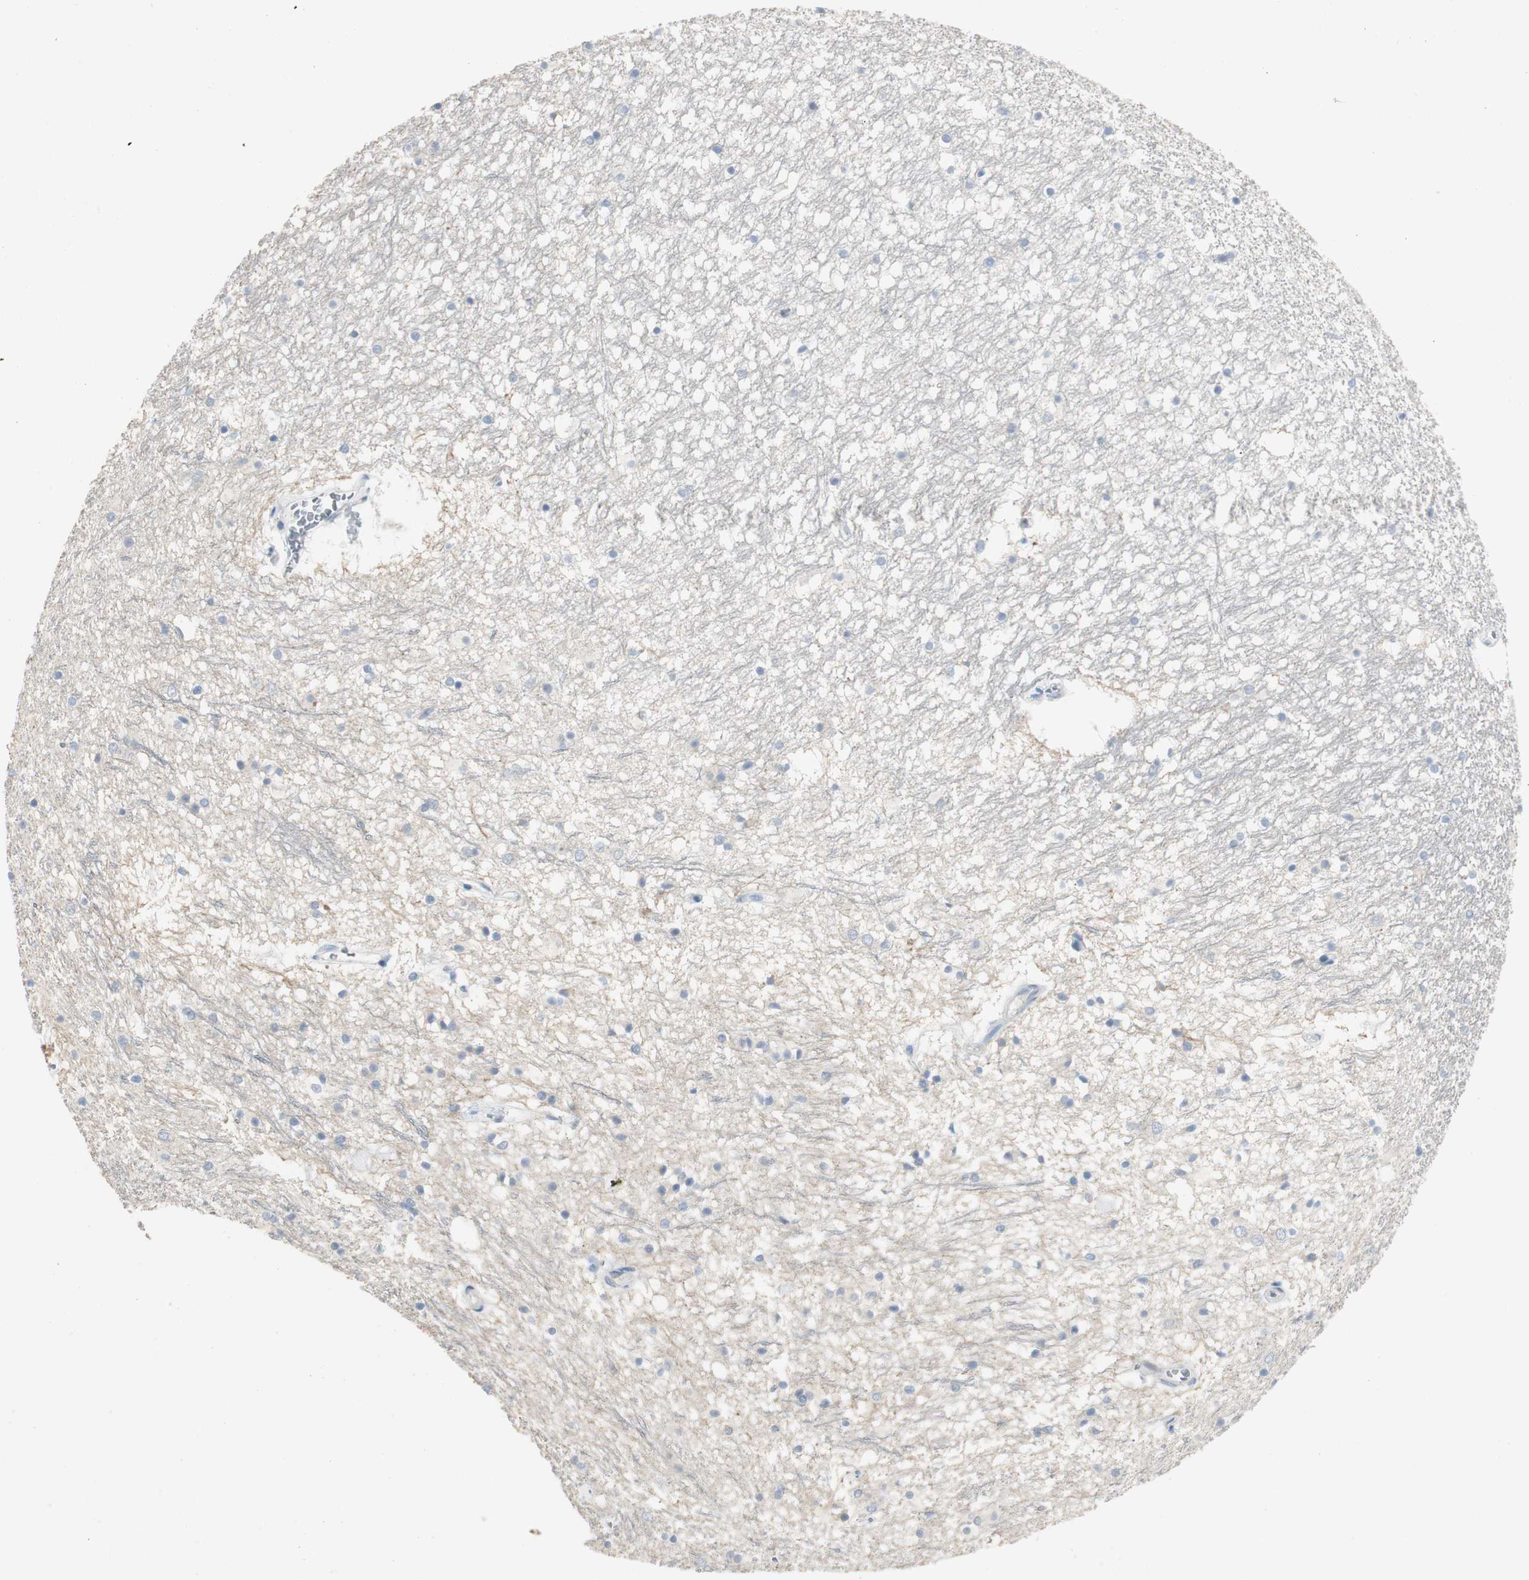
{"staining": {"intensity": "negative", "quantity": "none", "location": "none"}, "tissue": "hippocampus", "cell_type": "Glial cells", "image_type": "normal", "snomed": [{"axis": "morphology", "description": "Normal tissue, NOS"}, {"axis": "topography", "description": "Hippocampus"}], "caption": "A histopathology image of hippocampus stained for a protein demonstrates no brown staining in glial cells.", "gene": "SPINK4", "patient": {"sex": "male", "age": 45}}